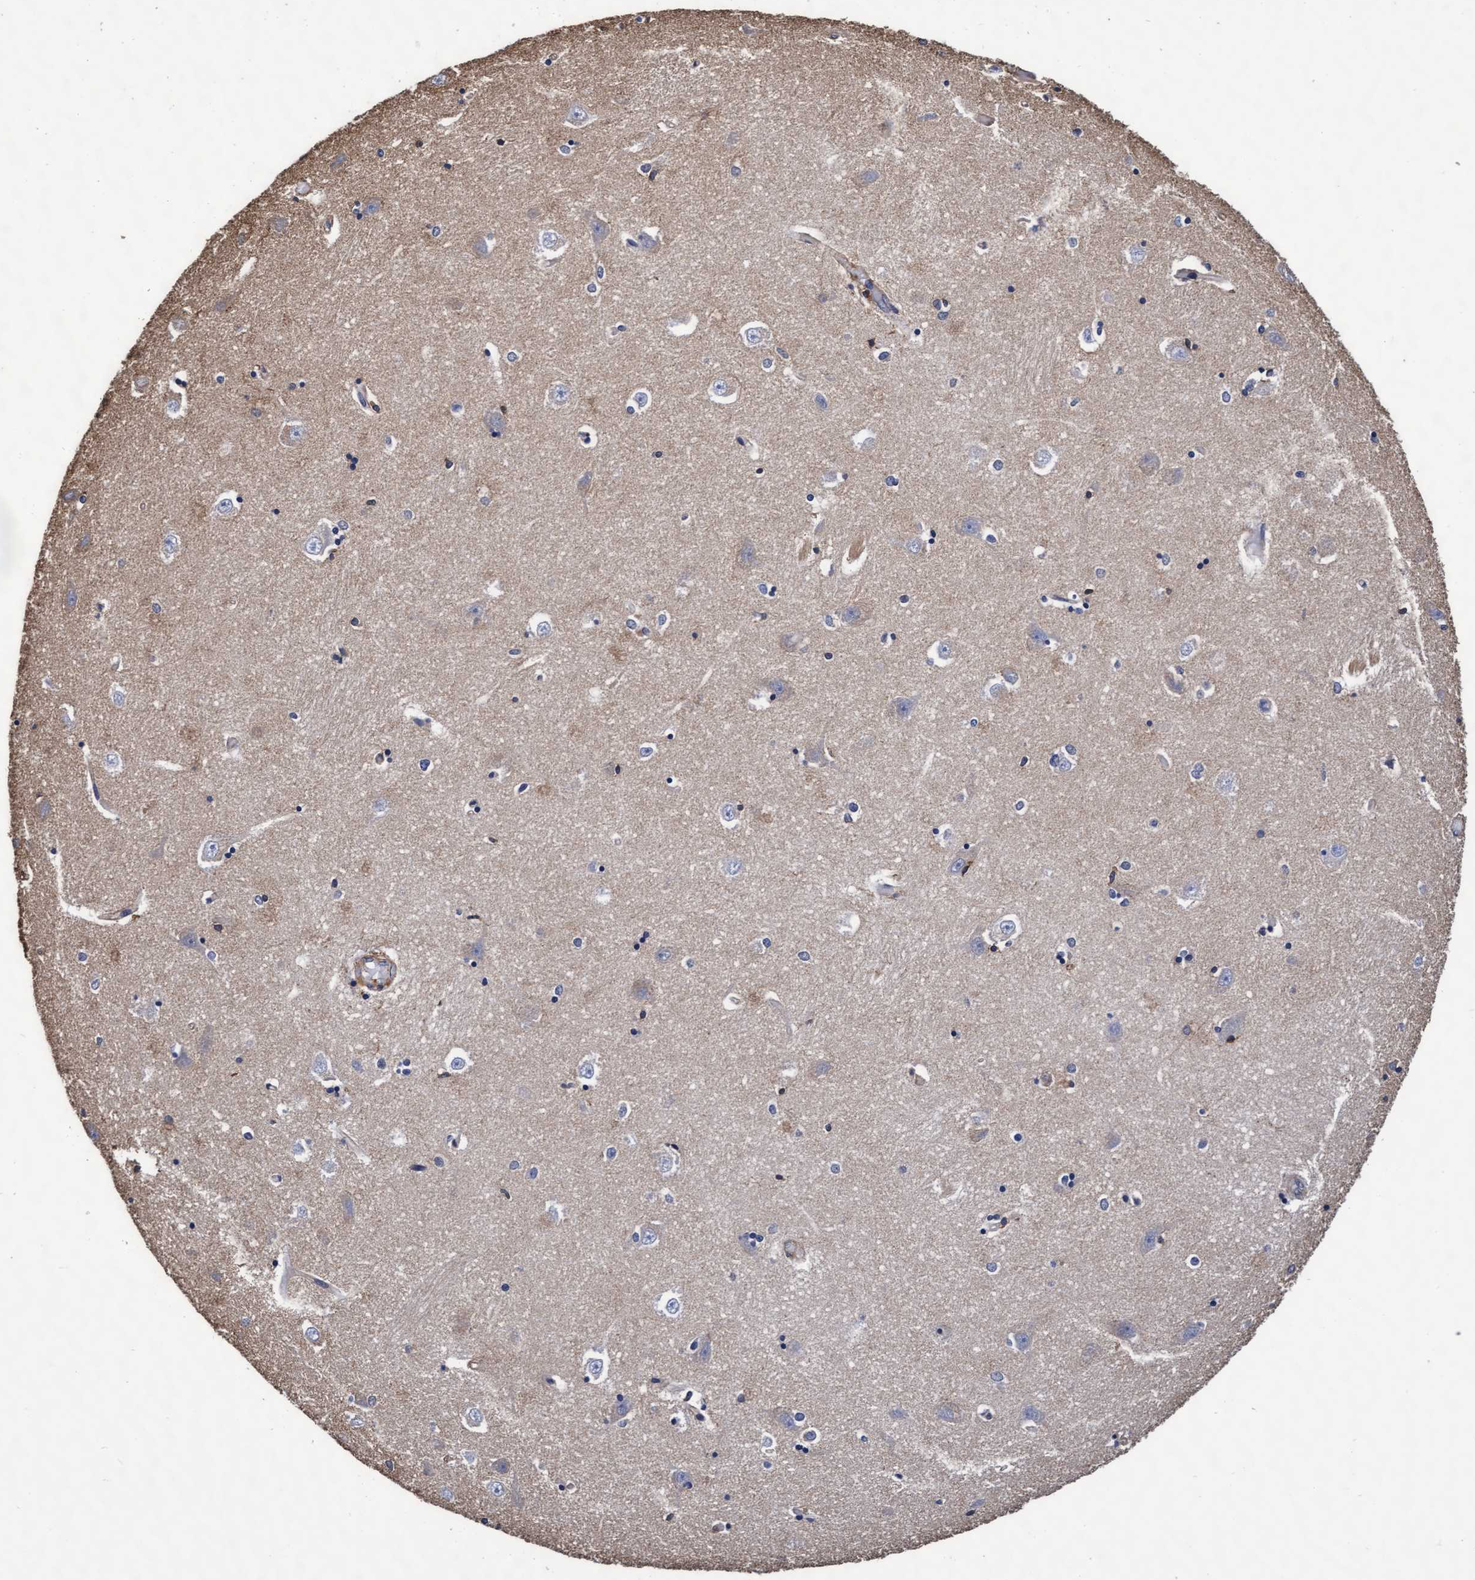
{"staining": {"intensity": "negative", "quantity": "none", "location": "none"}, "tissue": "hippocampus", "cell_type": "Glial cells", "image_type": "normal", "snomed": [{"axis": "morphology", "description": "Normal tissue, NOS"}, {"axis": "topography", "description": "Hippocampus"}], "caption": "An image of human hippocampus is negative for staining in glial cells. (DAB (3,3'-diaminobenzidine) immunohistochemistry, high magnification).", "gene": "GRHPR", "patient": {"sex": "male", "age": 45}}